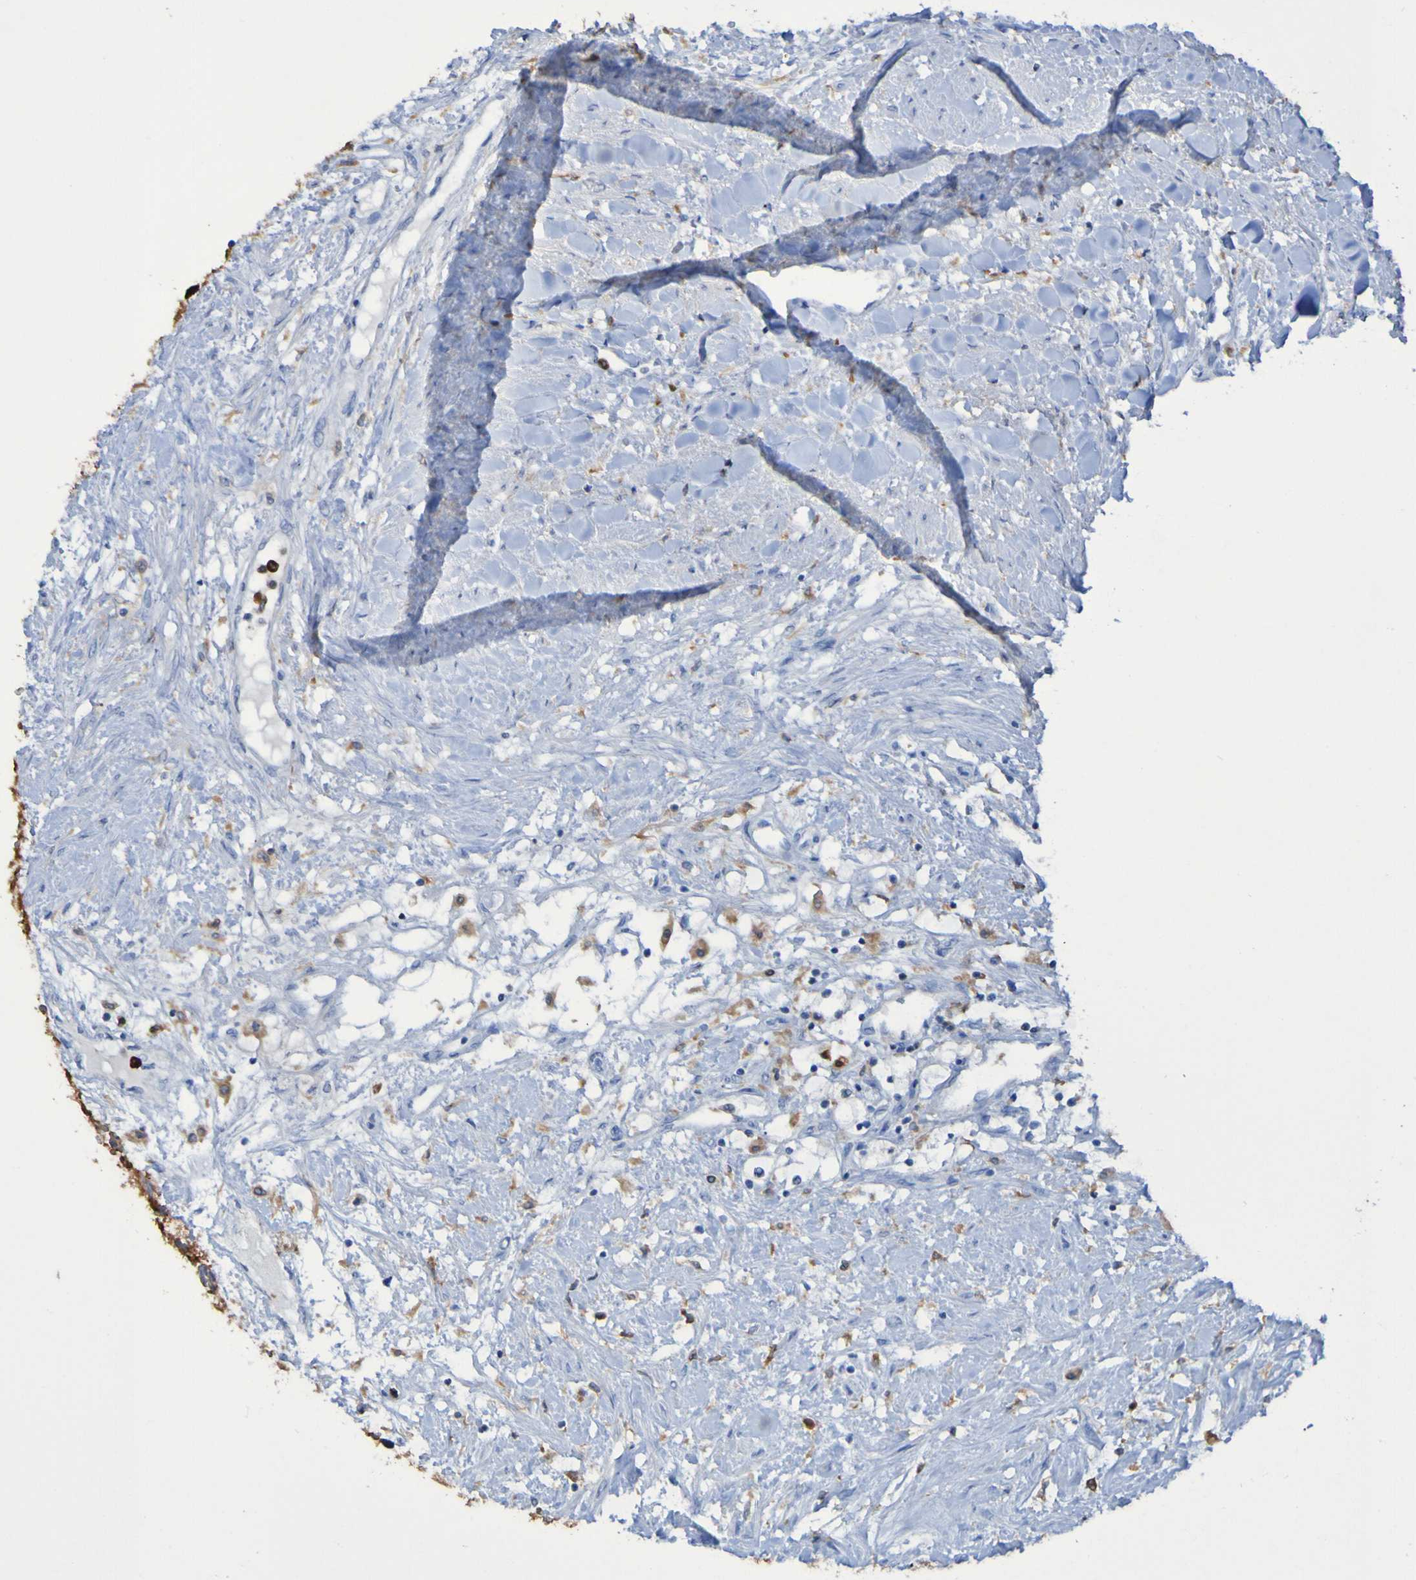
{"staining": {"intensity": "moderate", "quantity": "<25%", "location": "cytoplasmic/membranous"}, "tissue": "renal cancer", "cell_type": "Tumor cells", "image_type": "cancer", "snomed": [{"axis": "morphology", "description": "Adenocarcinoma, NOS"}, {"axis": "topography", "description": "Kidney"}], "caption": "A low amount of moderate cytoplasmic/membranous positivity is appreciated in about <25% of tumor cells in renal adenocarcinoma tissue.", "gene": "MPPE1", "patient": {"sex": "male", "age": 68}}